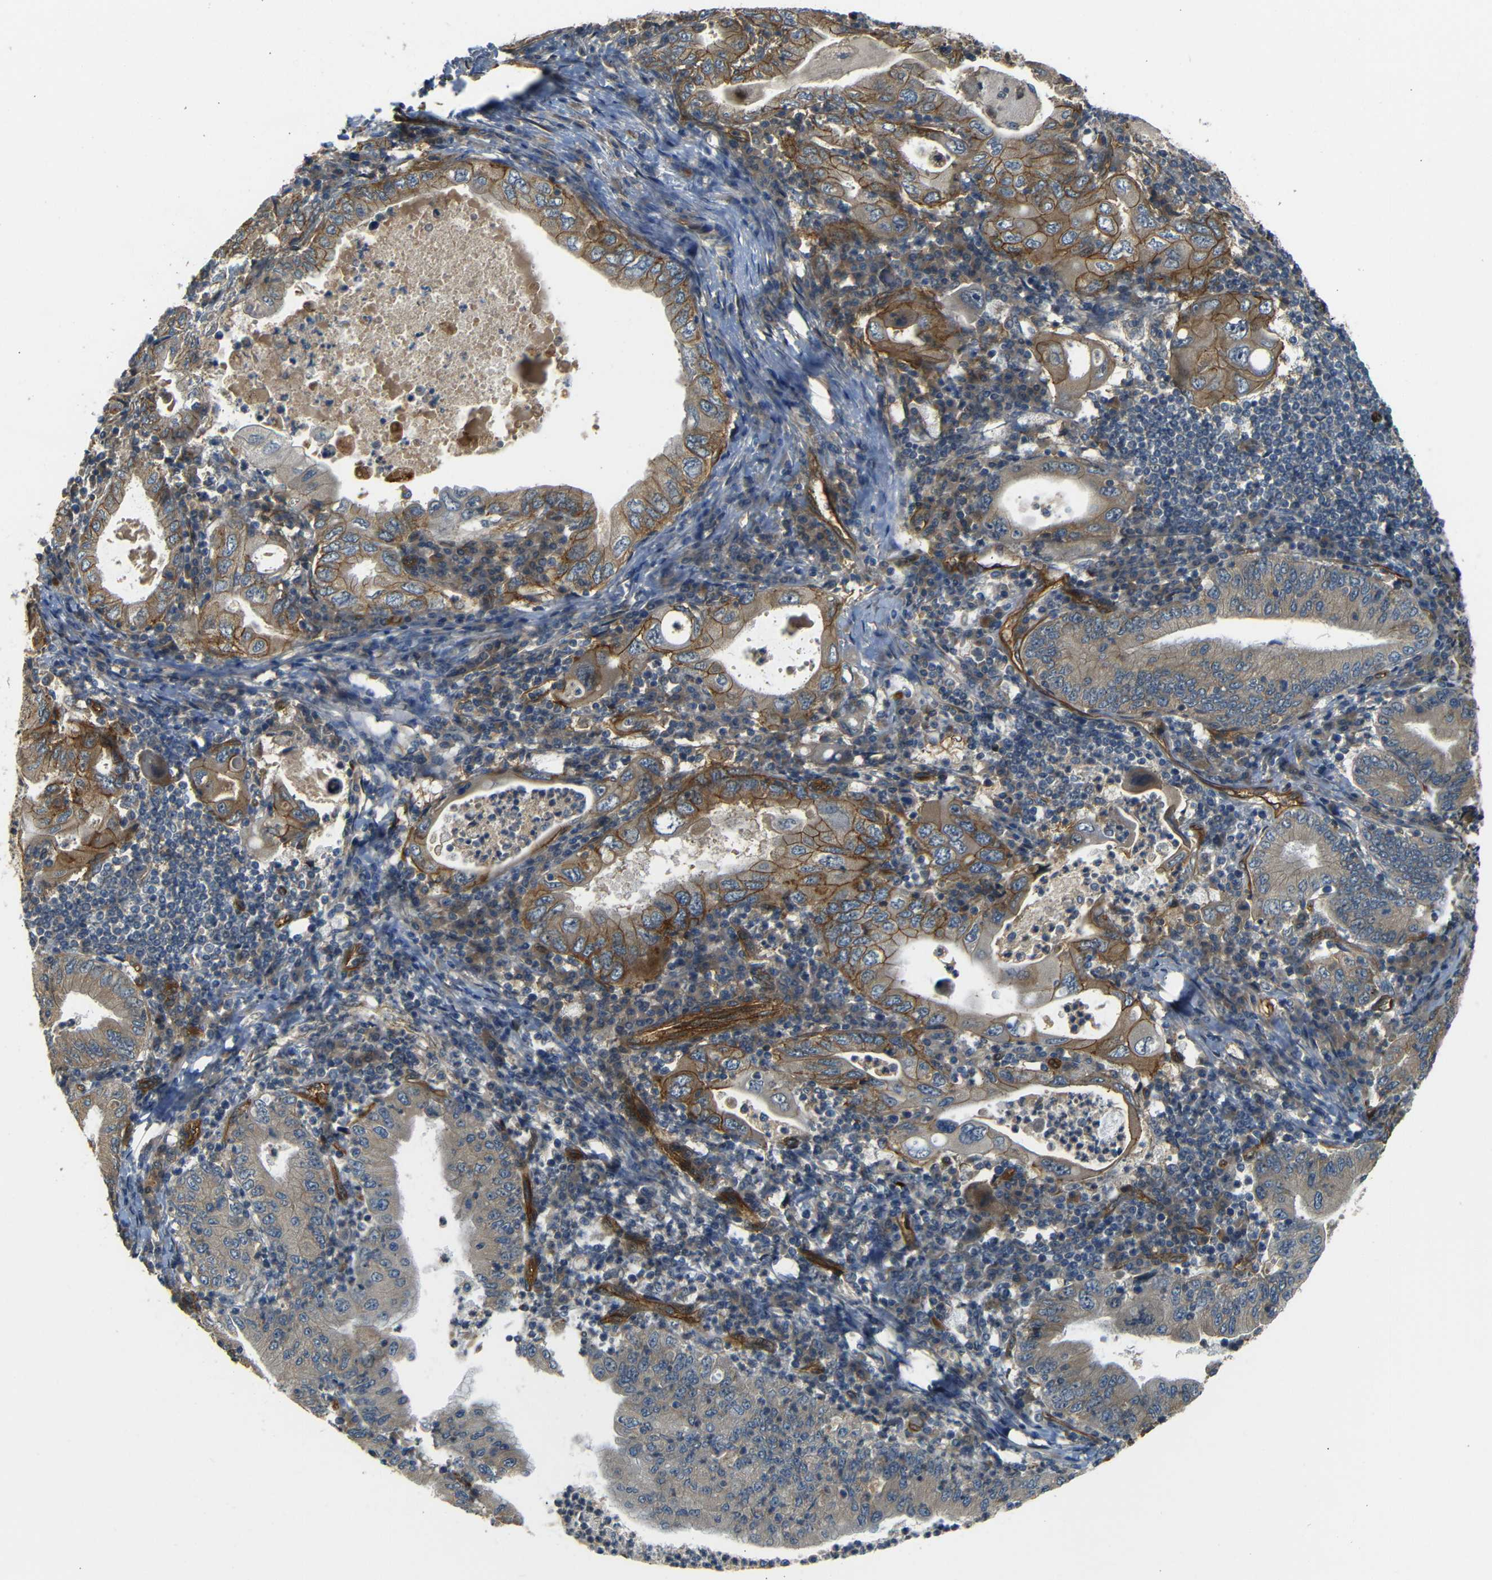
{"staining": {"intensity": "moderate", "quantity": "25%-75%", "location": "cytoplasmic/membranous"}, "tissue": "stomach cancer", "cell_type": "Tumor cells", "image_type": "cancer", "snomed": [{"axis": "morphology", "description": "Normal tissue, NOS"}, {"axis": "morphology", "description": "Adenocarcinoma, NOS"}, {"axis": "topography", "description": "Esophagus"}, {"axis": "topography", "description": "Stomach, upper"}, {"axis": "topography", "description": "Peripheral nerve tissue"}], "caption": "Immunohistochemistry (IHC) micrograph of human stomach adenocarcinoma stained for a protein (brown), which reveals medium levels of moderate cytoplasmic/membranous staining in approximately 25%-75% of tumor cells.", "gene": "RELL1", "patient": {"sex": "male", "age": 62}}